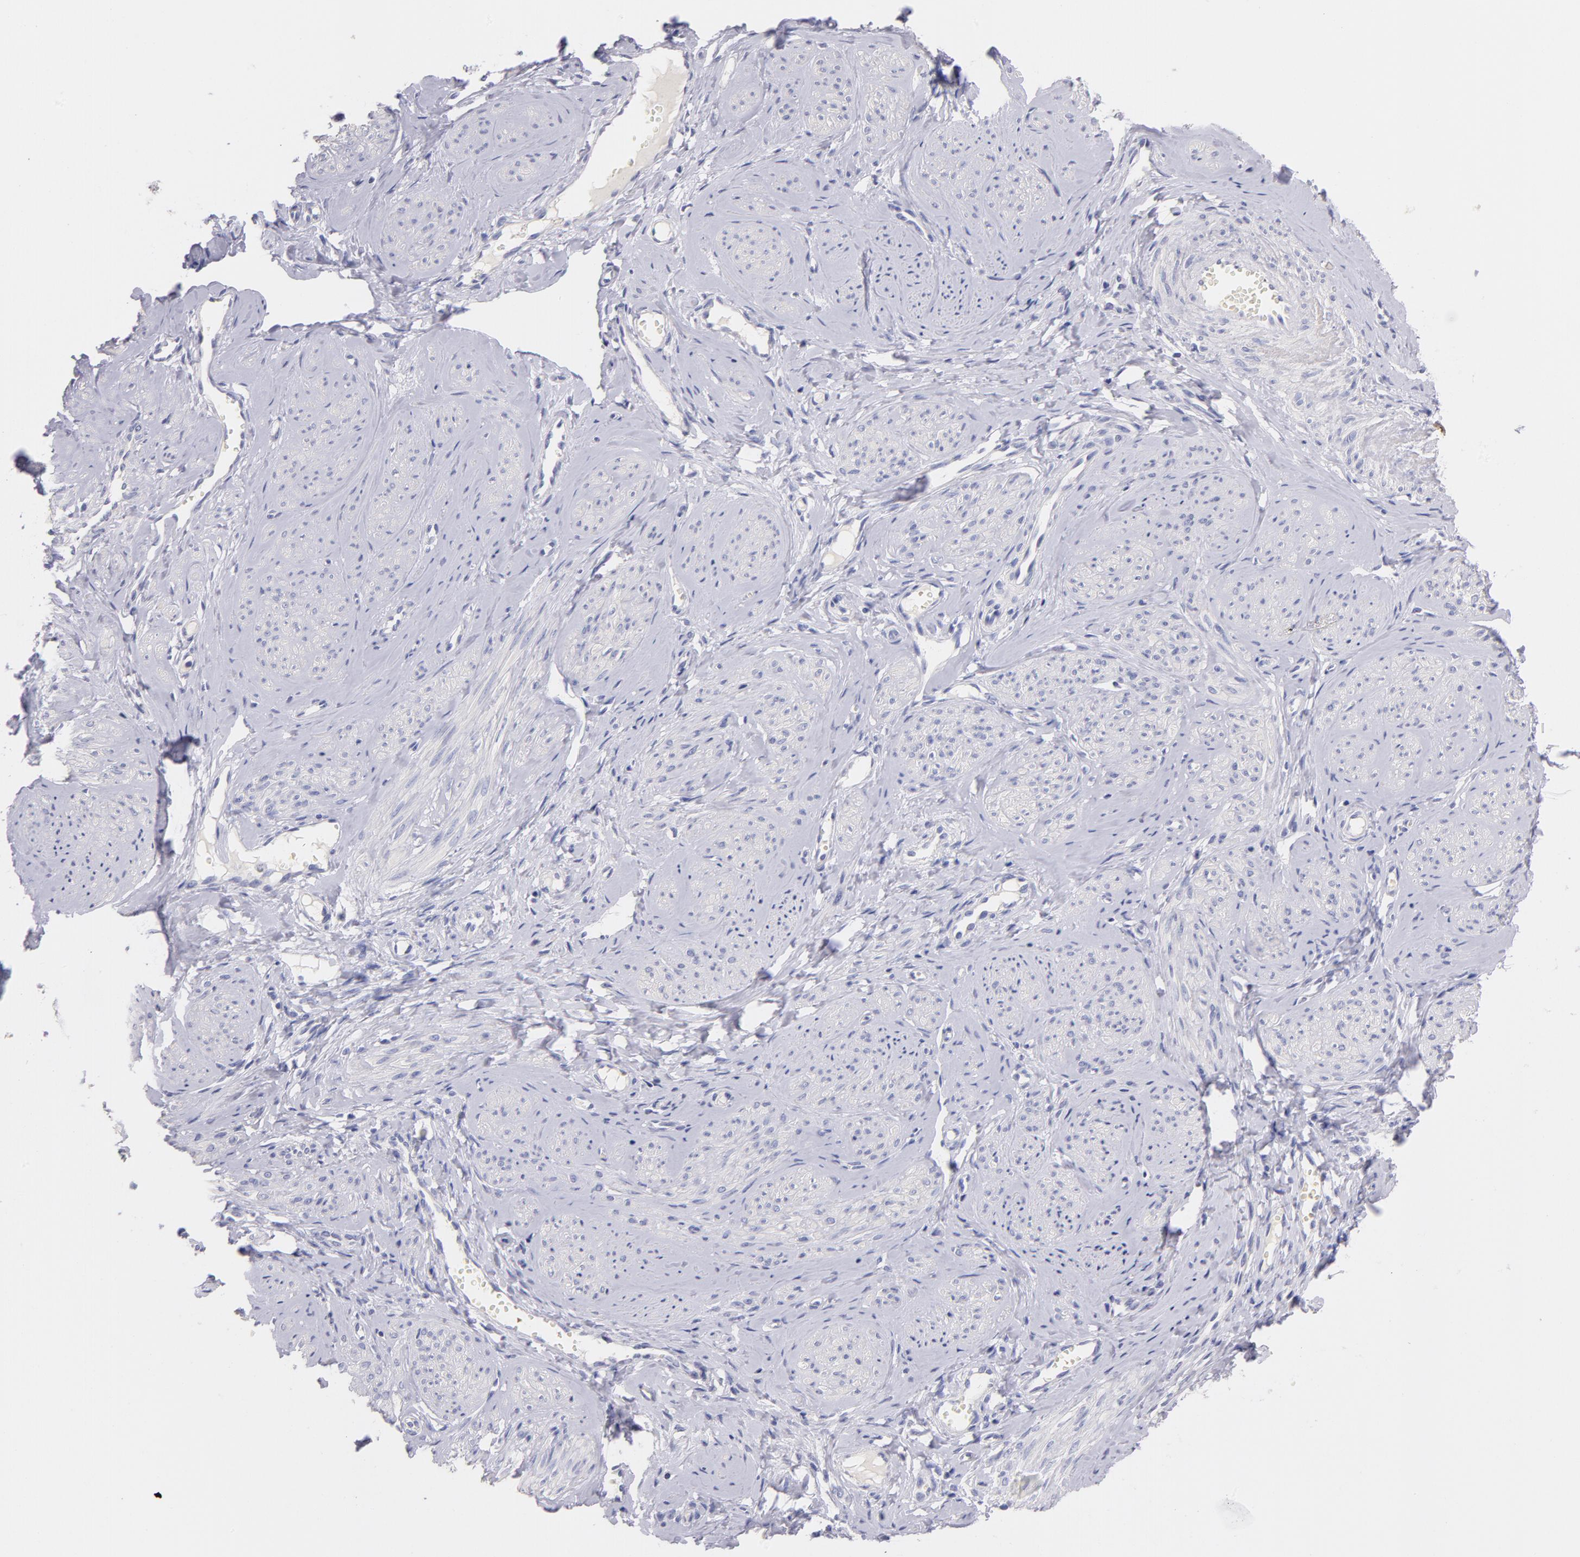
{"staining": {"intensity": "negative", "quantity": "none", "location": "none"}, "tissue": "smooth muscle", "cell_type": "Smooth muscle cells", "image_type": "normal", "snomed": [{"axis": "morphology", "description": "Normal tissue, NOS"}, {"axis": "topography", "description": "Uterus"}], "caption": "Smooth muscle stained for a protein using immunohistochemistry shows no staining smooth muscle cells.", "gene": "CD44", "patient": {"sex": "female", "age": 45}}